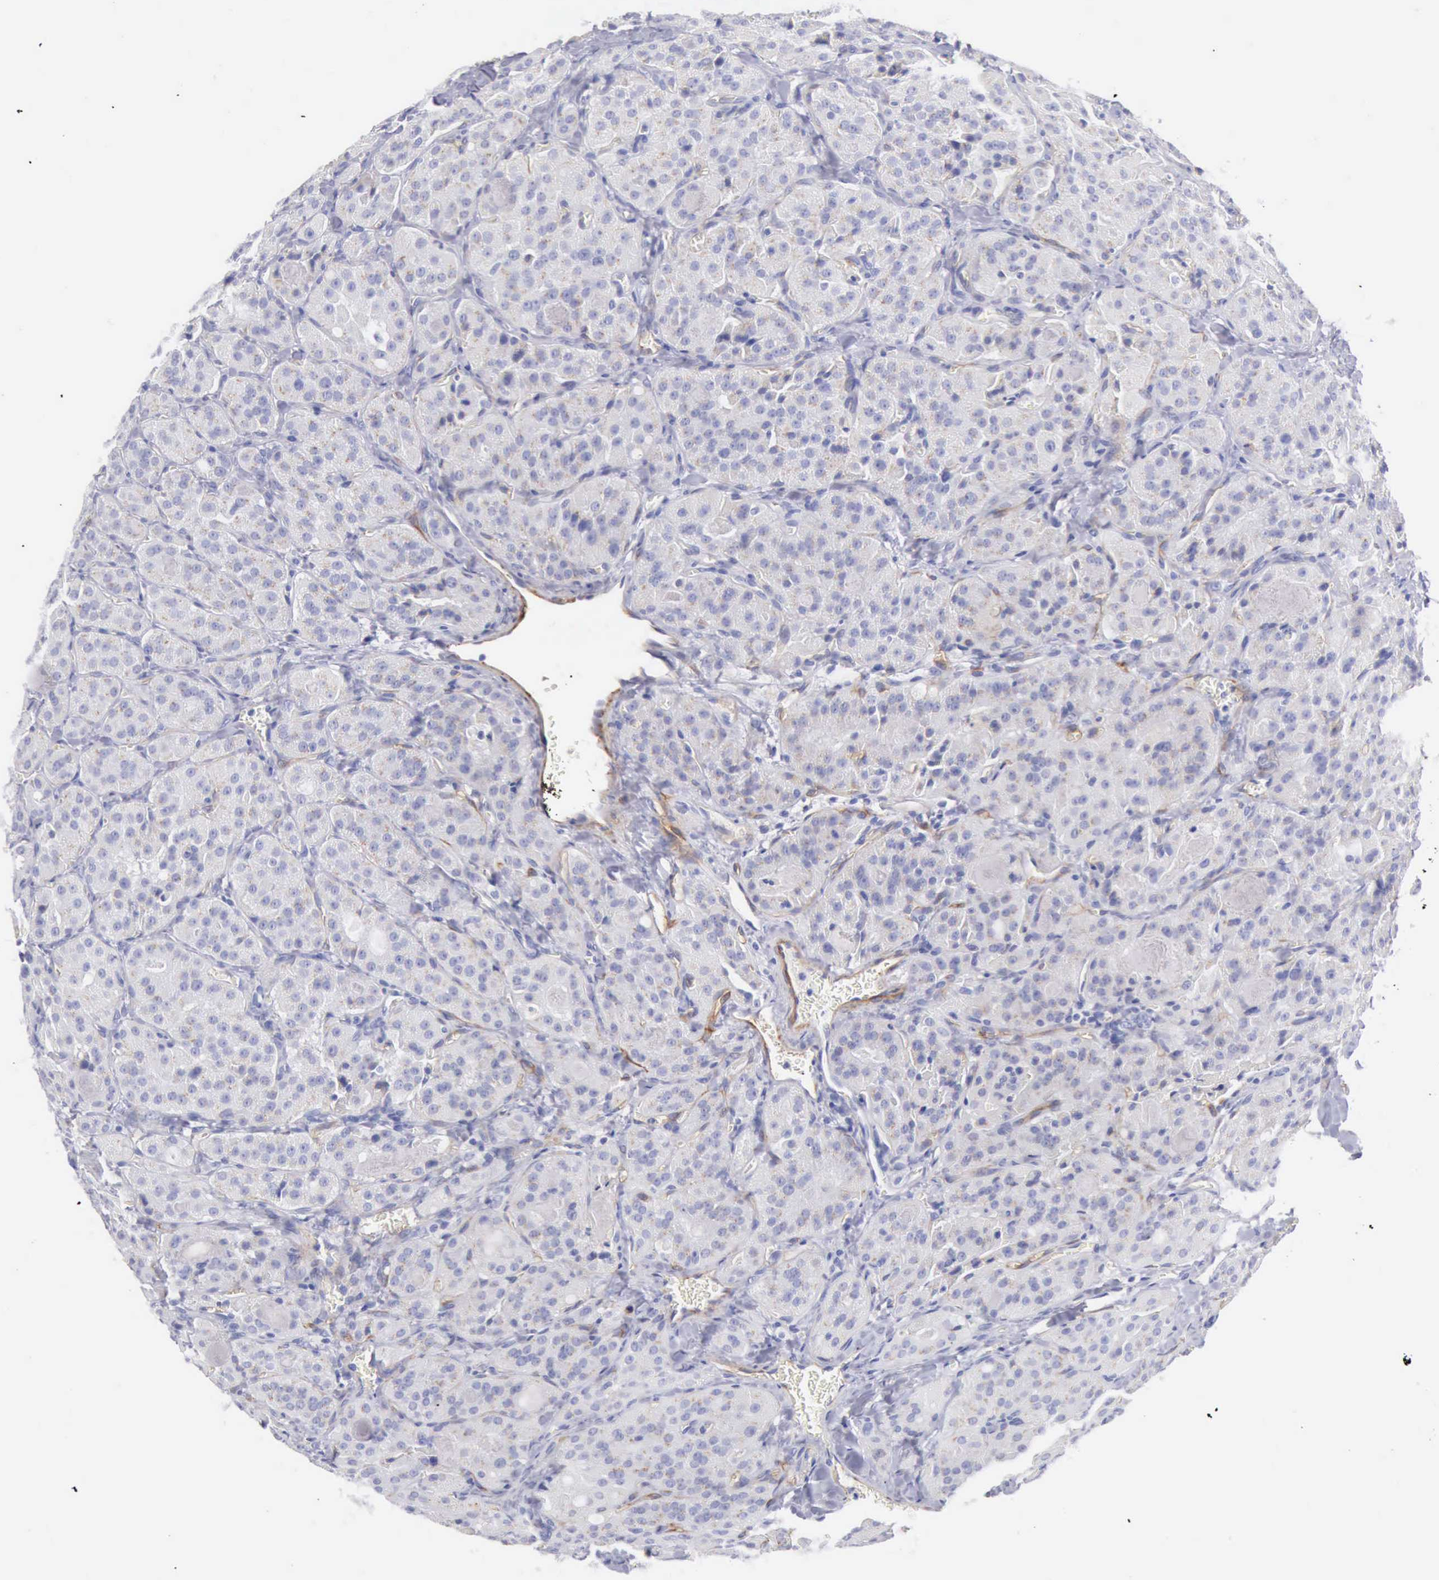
{"staining": {"intensity": "negative", "quantity": "none", "location": "none"}, "tissue": "thyroid cancer", "cell_type": "Tumor cells", "image_type": "cancer", "snomed": [{"axis": "morphology", "description": "Carcinoma, NOS"}, {"axis": "topography", "description": "Thyroid gland"}], "caption": "Human thyroid cancer (carcinoma) stained for a protein using IHC displays no expression in tumor cells.", "gene": "AOC3", "patient": {"sex": "male", "age": 76}}